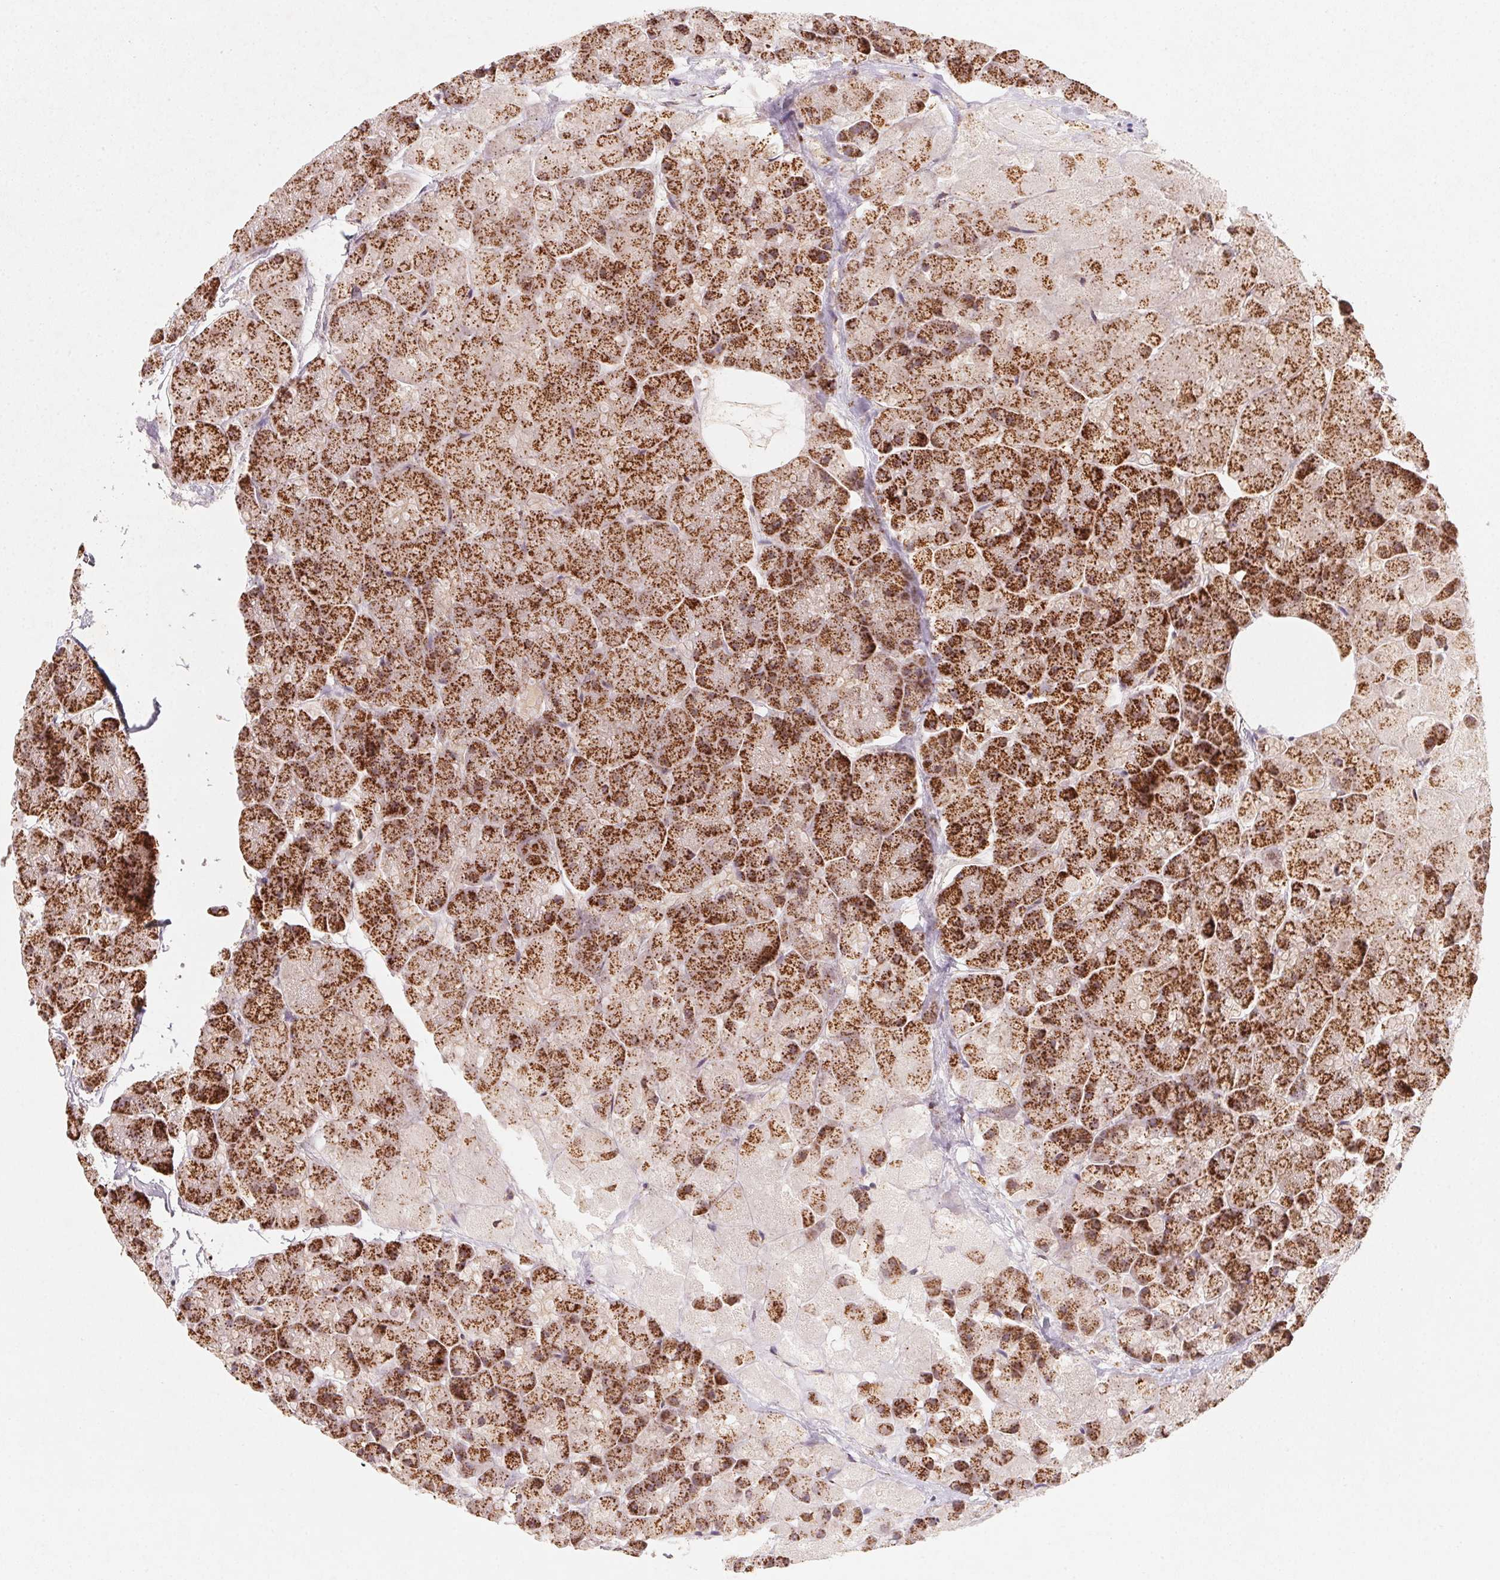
{"staining": {"intensity": "strong", "quantity": ">75%", "location": "cytoplasmic/membranous"}, "tissue": "pancreas", "cell_type": "Exocrine glandular cells", "image_type": "normal", "snomed": [{"axis": "morphology", "description": "Normal tissue, NOS"}, {"axis": "topography", "description": "Pancreas"}, {"axis": "topography", "description": "Peripheral nerve tissue"}], "caption": "Immunohistochemistry of benign pancreas exhibits high levels of strong cytoplasmic/membranous positivity in about >75% of exocrine glandular cells. Immunohistochemistry (ihc) stains the protein in brown and the nuclei are stained blue.", "gene": "NDUFS6", "patient": {"sex": "male", "age": 54}}